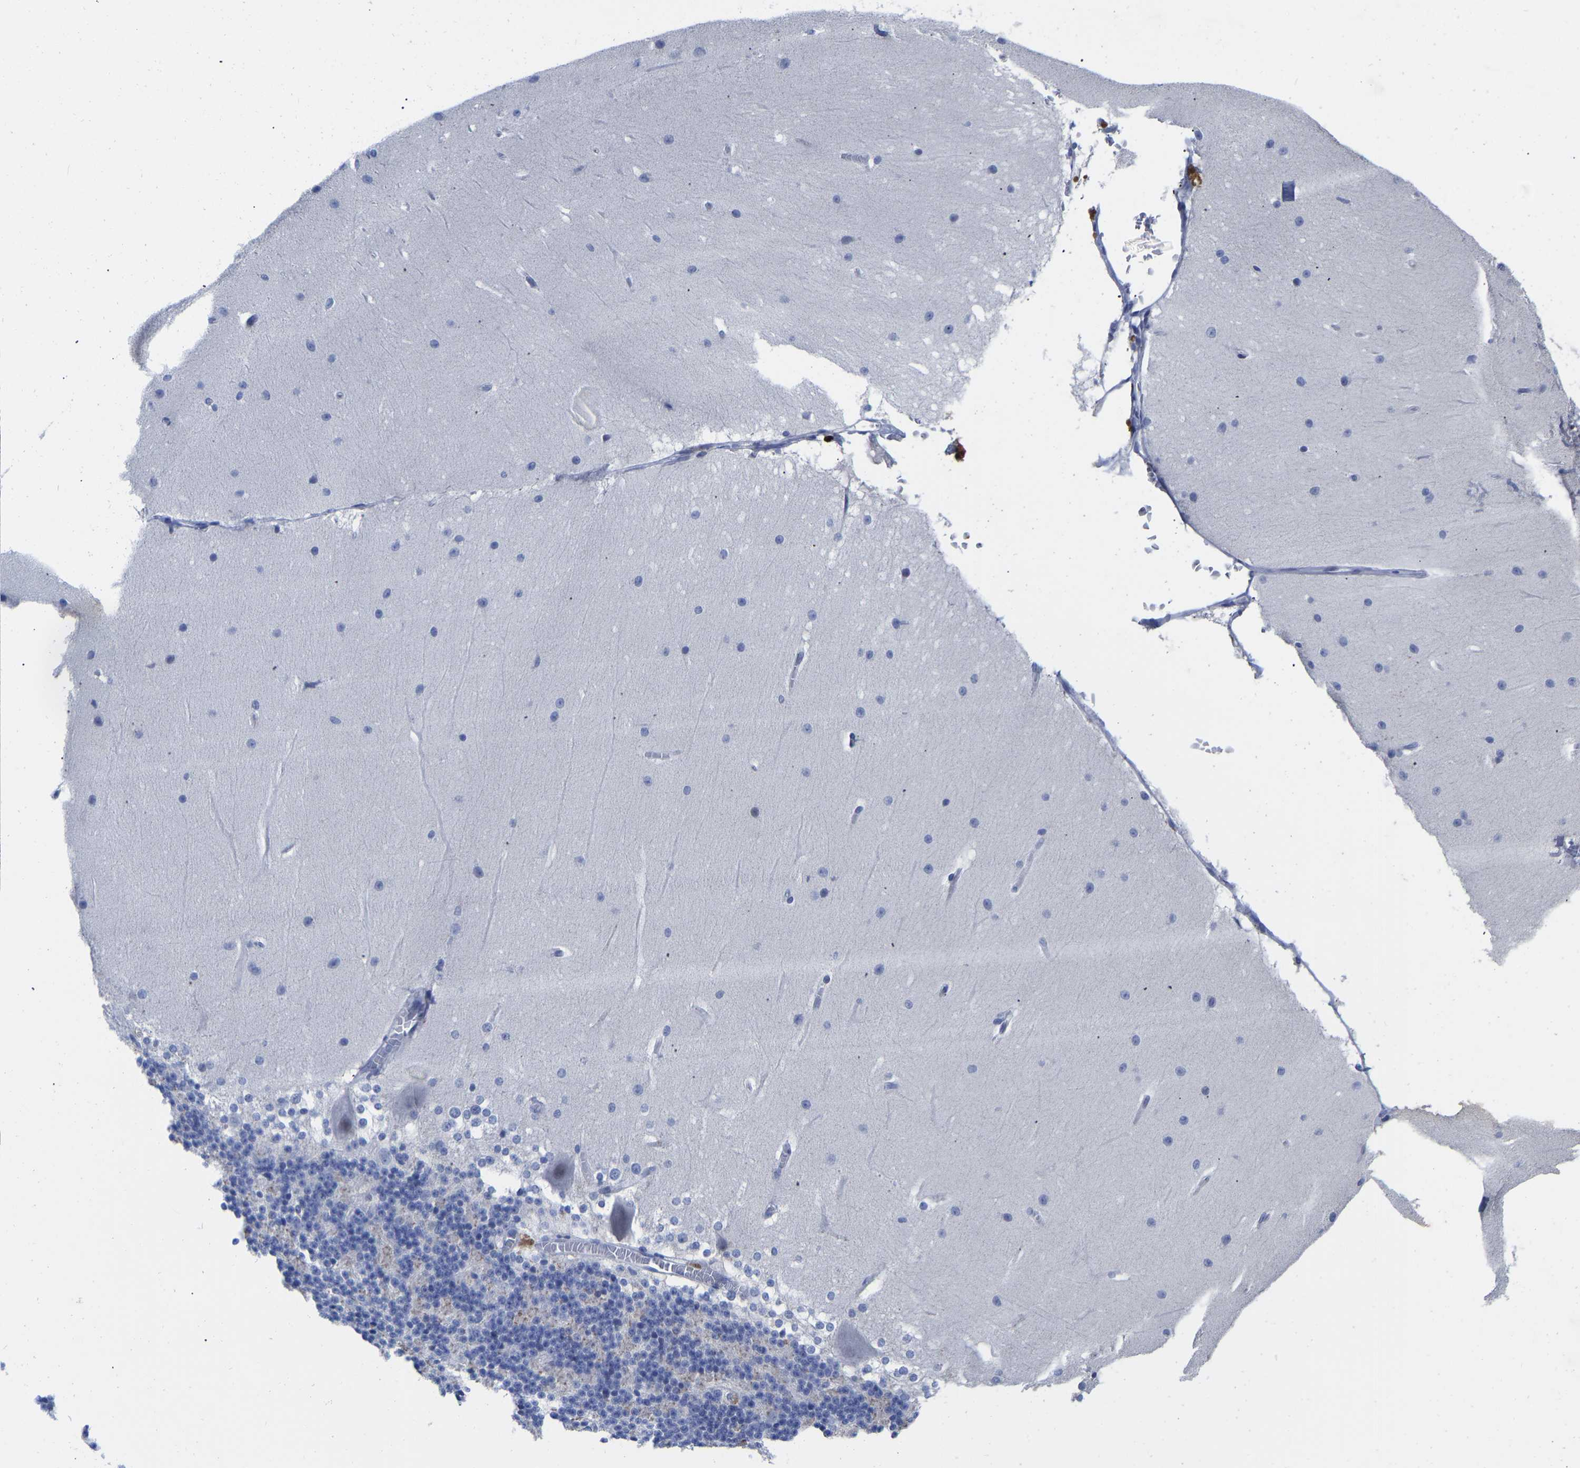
{"staining": {"intensity": "negative", "quantity": "none", "location": "none"}, "tissue": "cerebellum", "cell_type": "Cells in granular layer", "image_type": "normal", "snomed": [{"axis": "morphology", "description": "Normal tissue, NOS"}, {"axis": "topography", "description": "Cerebellum"}], "caption": "This image is of benign cerebellum stained with IHC to label a protein in brown with the nuclei are counter-stained blue. There is no staining in cells in granular layer.", "gene": "GPA33", "patient": {"sex": "female", "age": 19}}